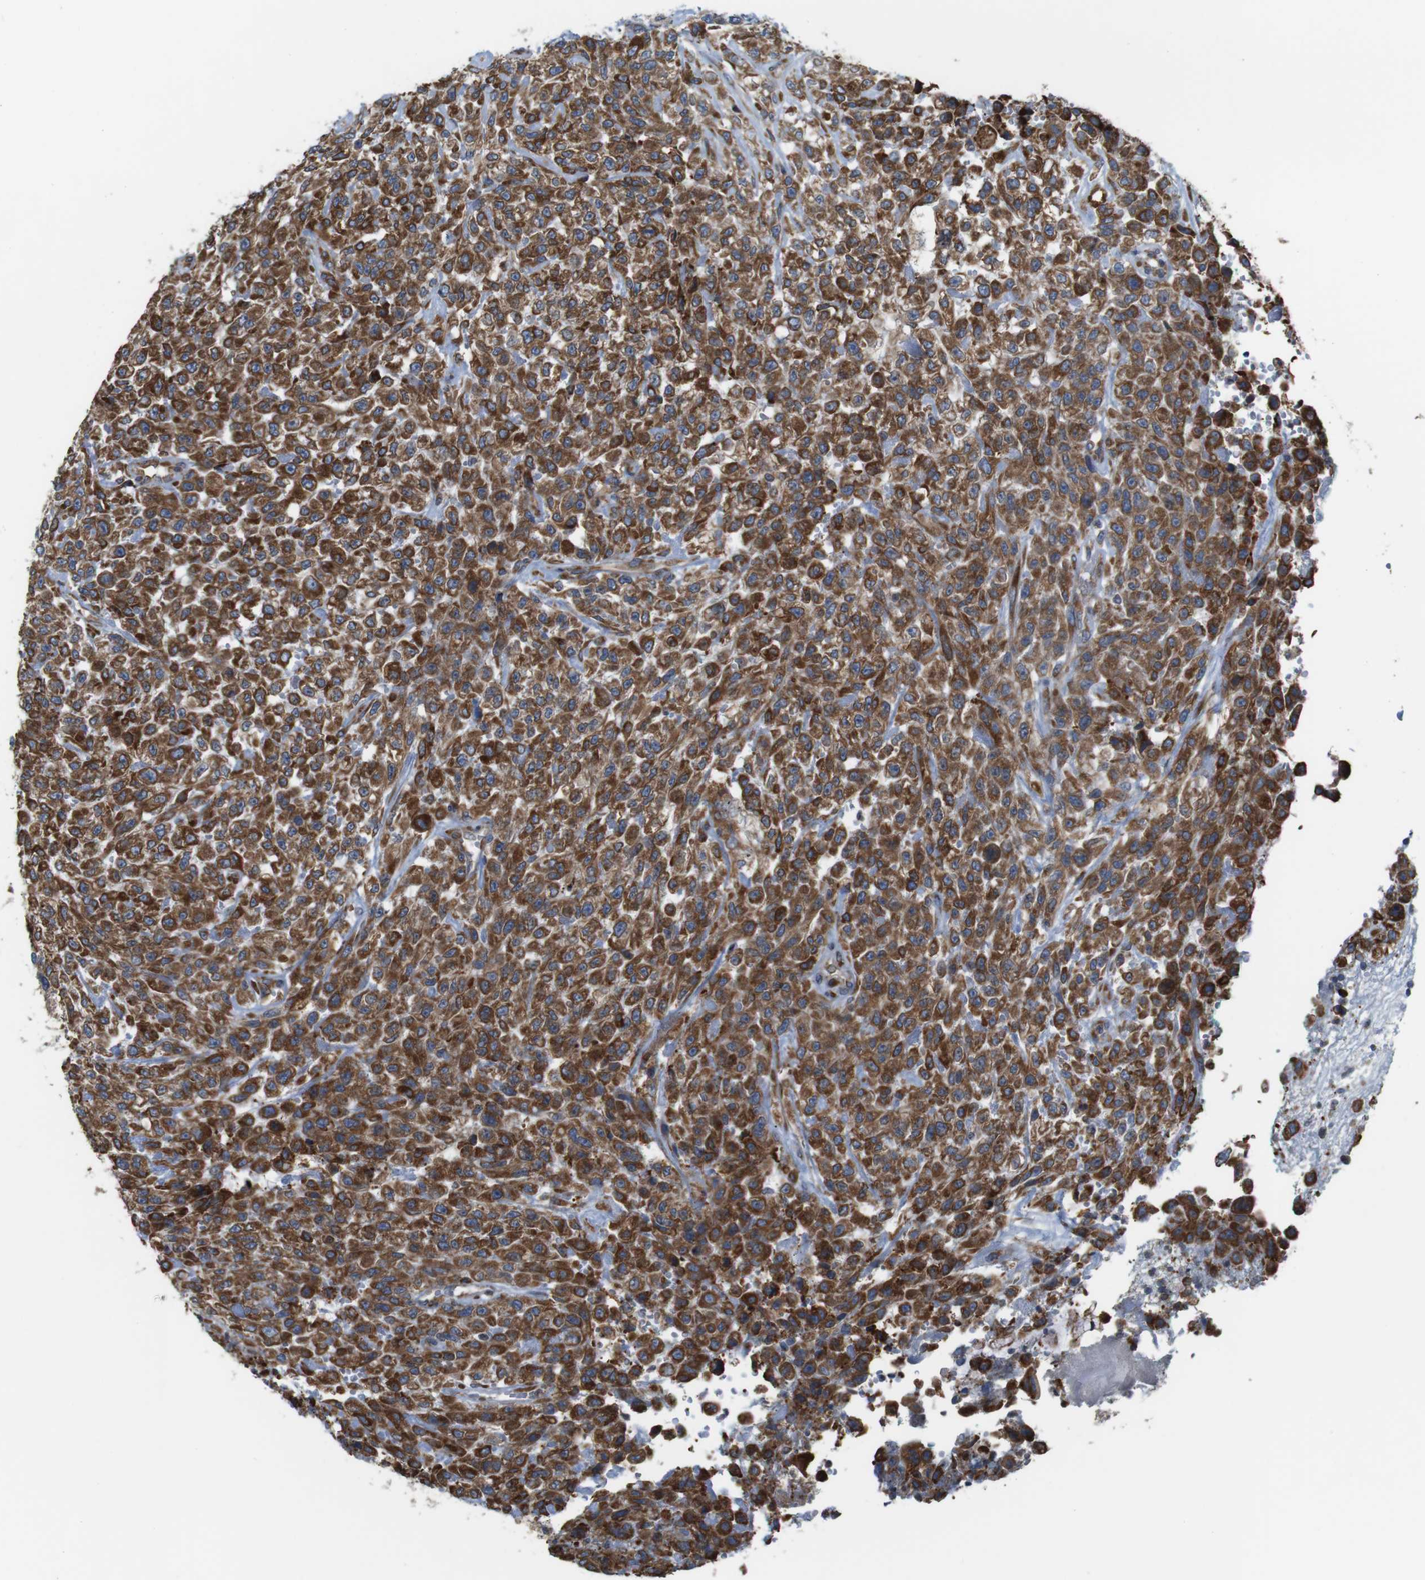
{"staining": {"intensity": "moderate", "quantity": ">75%", "location": "cytoplasmic/membranous"}, "tissue": "urothelial cancer", "cell_type": "Tumor cells", "image_type": "cancer", "snomed": [{"axis": "morphology", "description": "Urothelial carcinoma, High grade"}, {"axis": "topography", "description": "Urinary bladder"}], "caption": "Urothelial cancer stained with immunohistochemistry shows moderate cytoplasmic/membranous positivity in approximately >75% of tumor cells.", "gene": "UGGT1", "patient": {"sex": "male", "age": 46}}